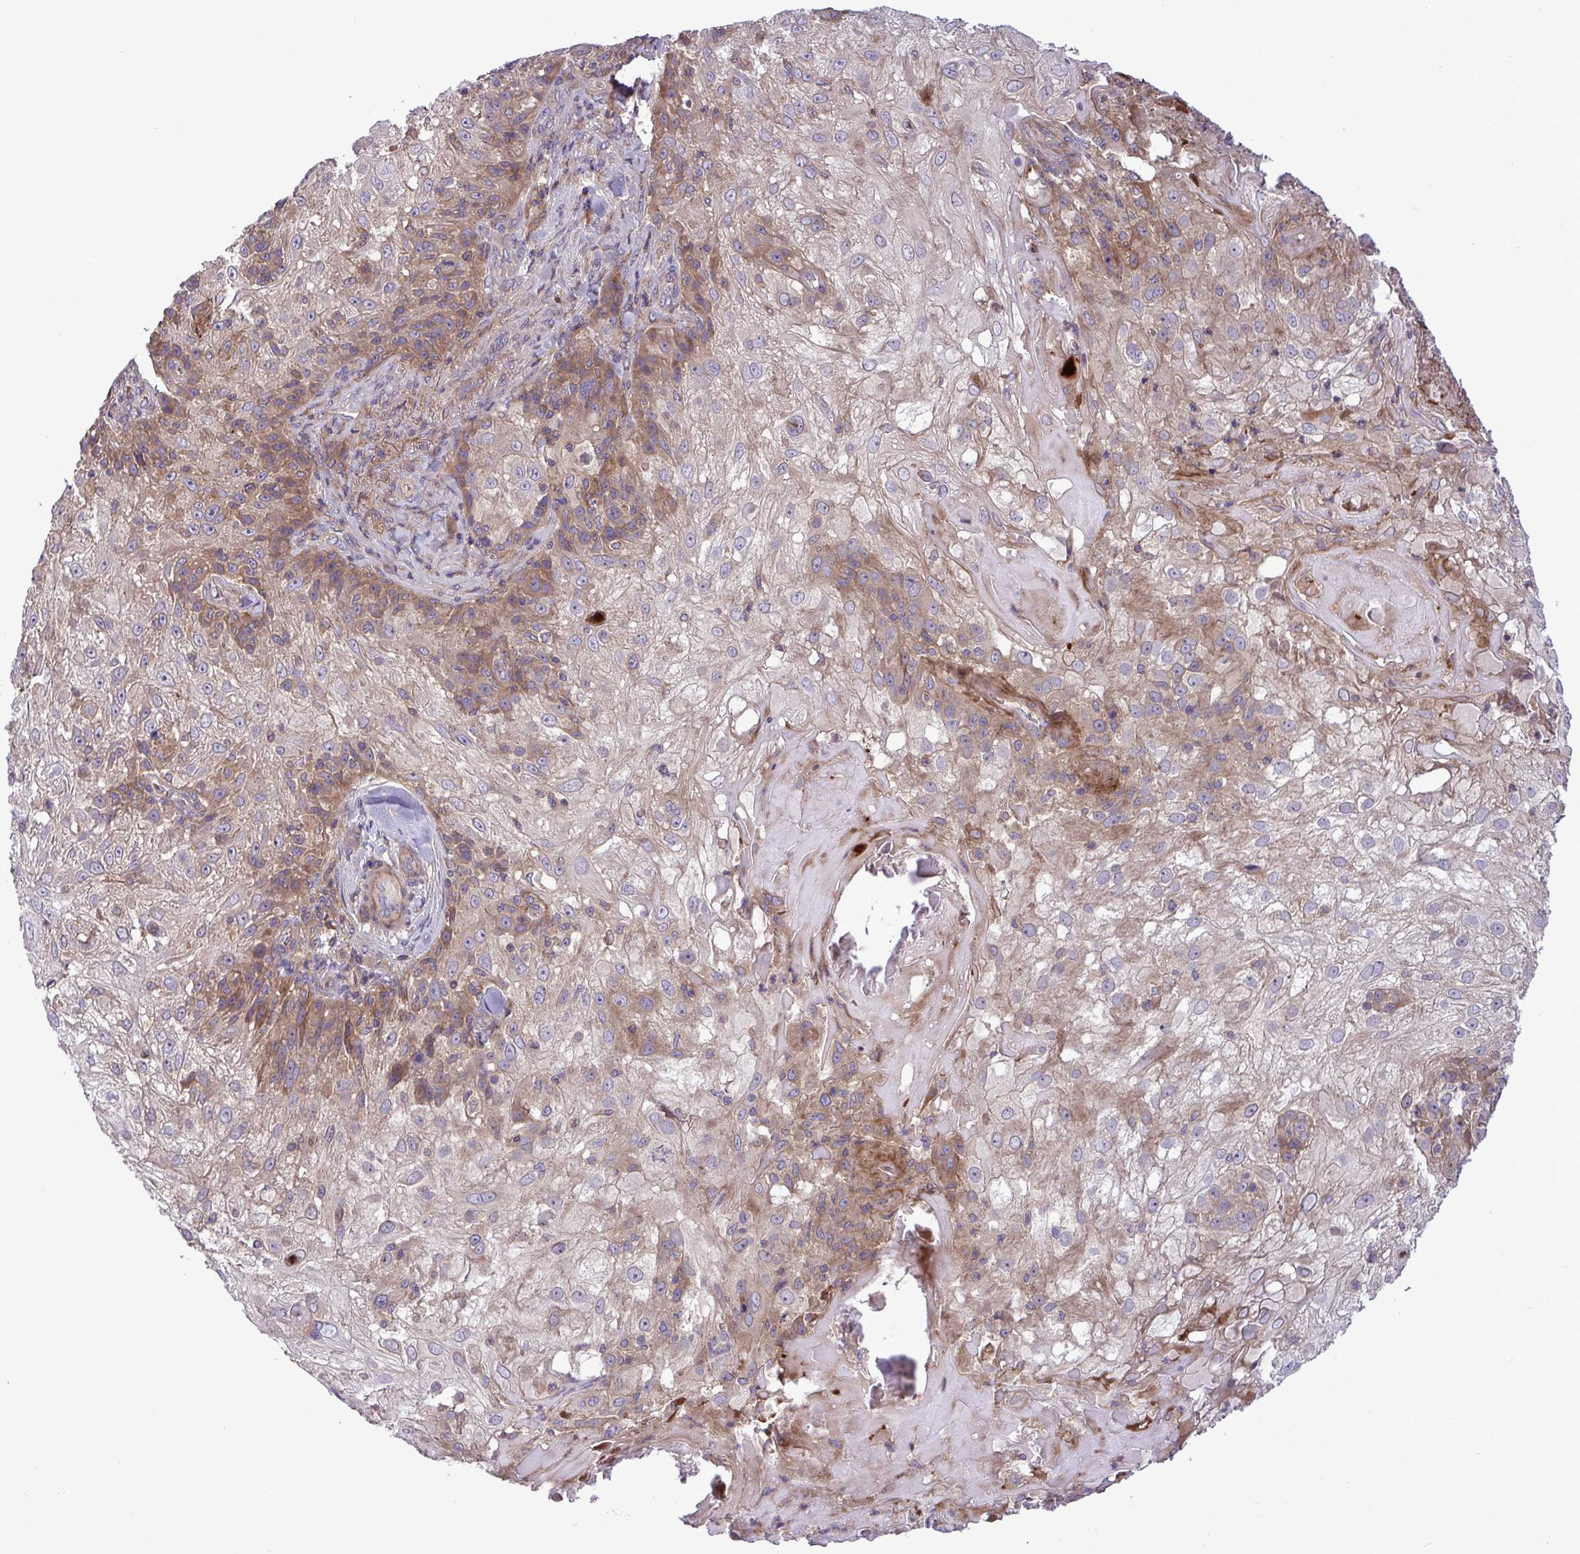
{"staining": {"intensity": "weak", "quantity": "25%-75%", "location": "cytoplasmic/membranous"}, "tissue": "skin cancer", "cell_type": "Tumor cells", "image_type": "cancer", "snomed": [{"axis": "morphology", "description": "Normal tissue, NOS"}, {"axis": "morphology", "description": "Squamous cell carcinoma, NOS"}, {"axis": "topography", "description": "Skin"}], "caption": "A brown stain labels weak cytoplasmic/membranous positivity of a protein in human skin squamous cell carcinoma tumor cells. (brown staining indicates protein expression, while blue staining denotes nuclei).", "gene": "GRB14", "patient": {"sex": "female", "age": 83}}